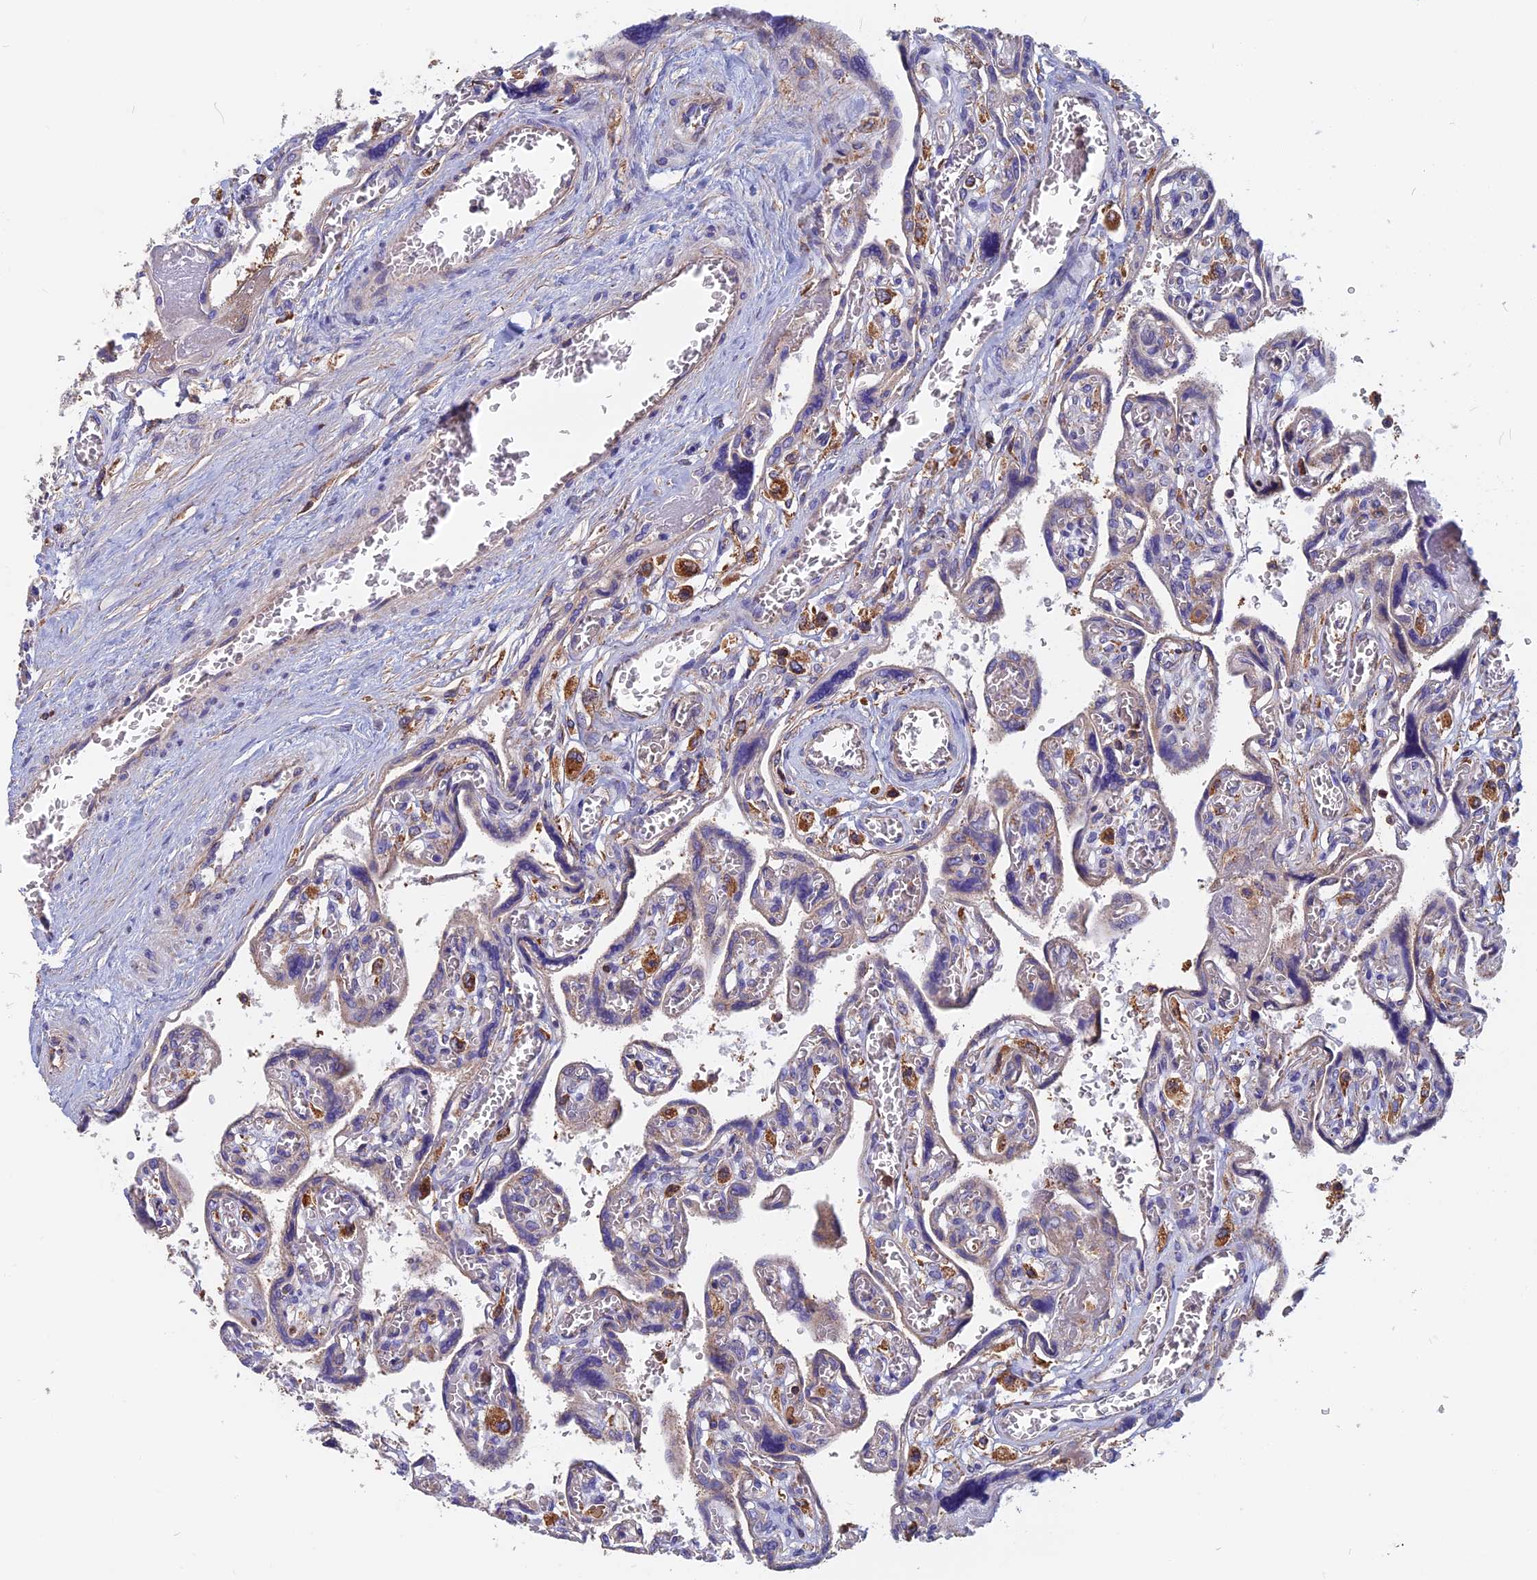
{"staining": {"intensity": "weak", "quantity": "25%-75%", "location": "cytoplasmic/membranous"}, "tissue": "placenta", "cell_type": "Trophoblastic cells", "image_type": "normal", "snomed": [{"axis": "morphology", "description": "Normal tissue, NOS"}, {"axis": "topography", "description": "Placenta"}], "caption": "Immunohistochemistry (IHC) histopathology image of unremarkable placenta stained for a protein (brown), which shows low levels of weak cytoplasmic/membranous staining in approximately 25%-75% of trophoblastic cells.", "gene": "HSD17B8", "patient": {"sex": "female", "age": 39}}